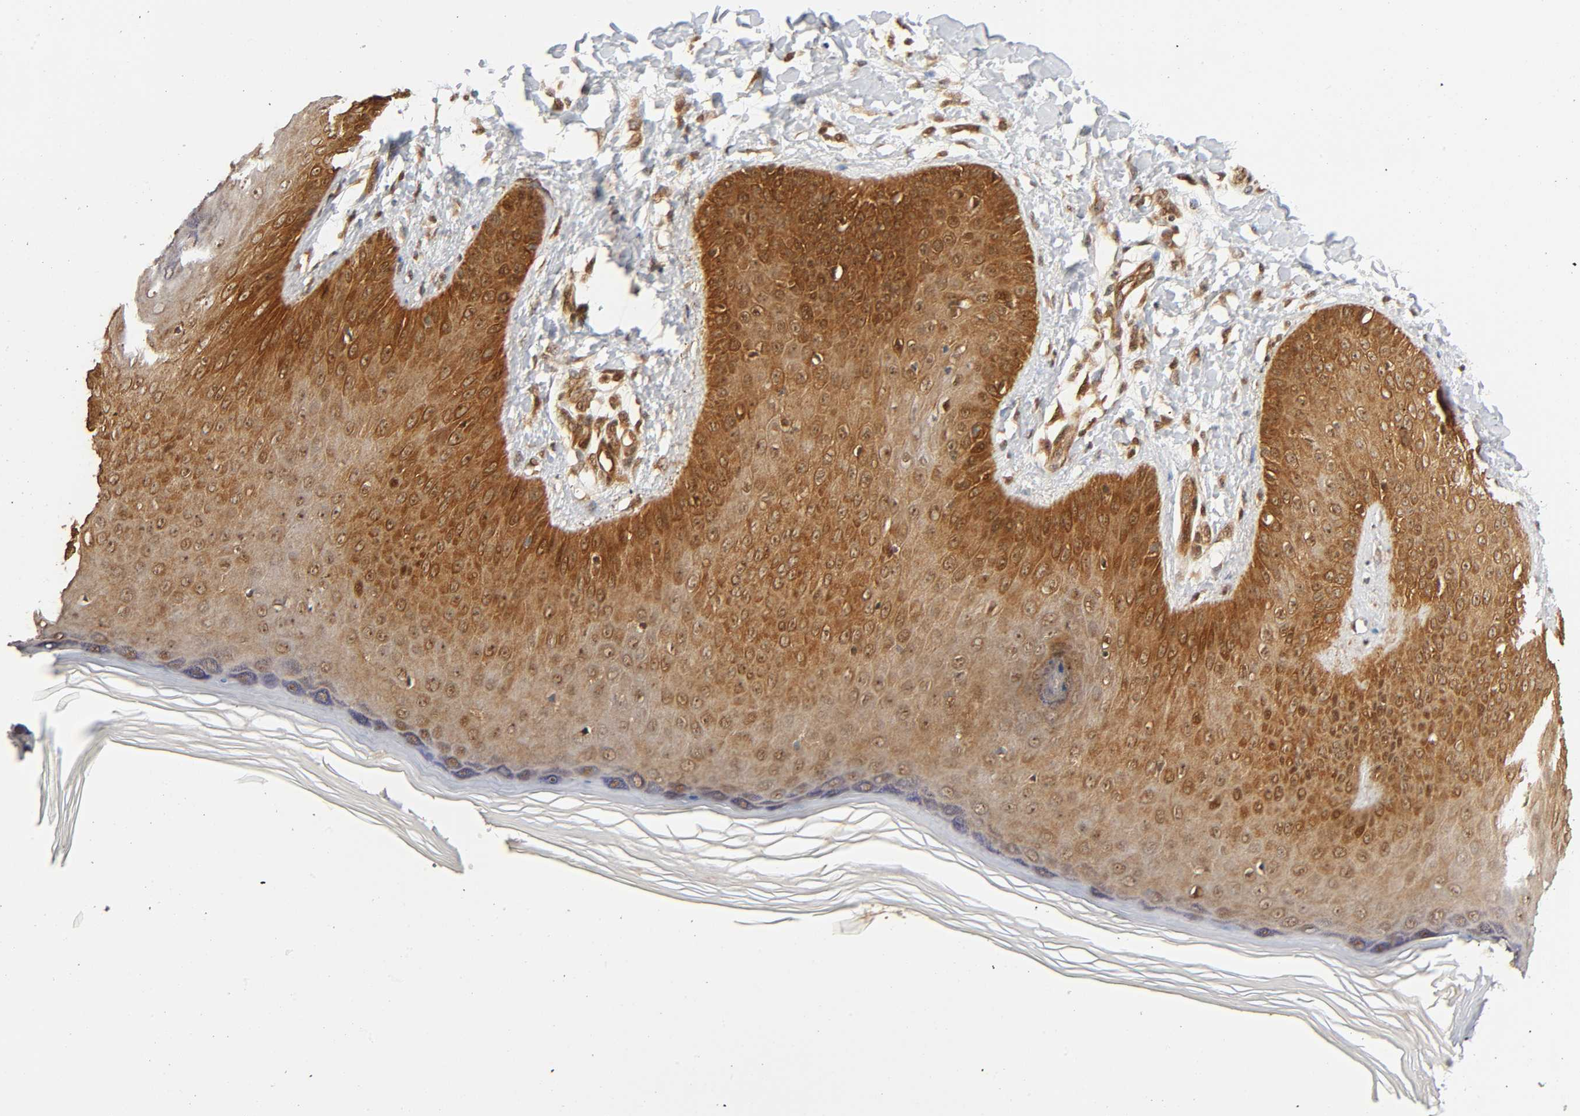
{"staining": {"intensity": "moderate", "quantity": ">75%", "location": "cytoplasmic/membranous,nuclear"}, "tissue": "skin", "cell_type": "Epidermal cells", "image_type": "normal", "snomed": [{"axis": "morphology", "description": "Normal tissue, NOS"}, {"axis": "morphology", "description": "Inflammation, NOS"}, {"axis": "topography", "description": "Soft tissue"}, {"axis": "topography", "description": "Anal"}], "caption": "DAB immunohistochemical staining of benign skin shows moderate cytoplasmic/membranous,nuclear protein expression in about >75% of epidermal cells.", "gene": "IQCJ", "patient": {"sex": "female", "age": 15}}